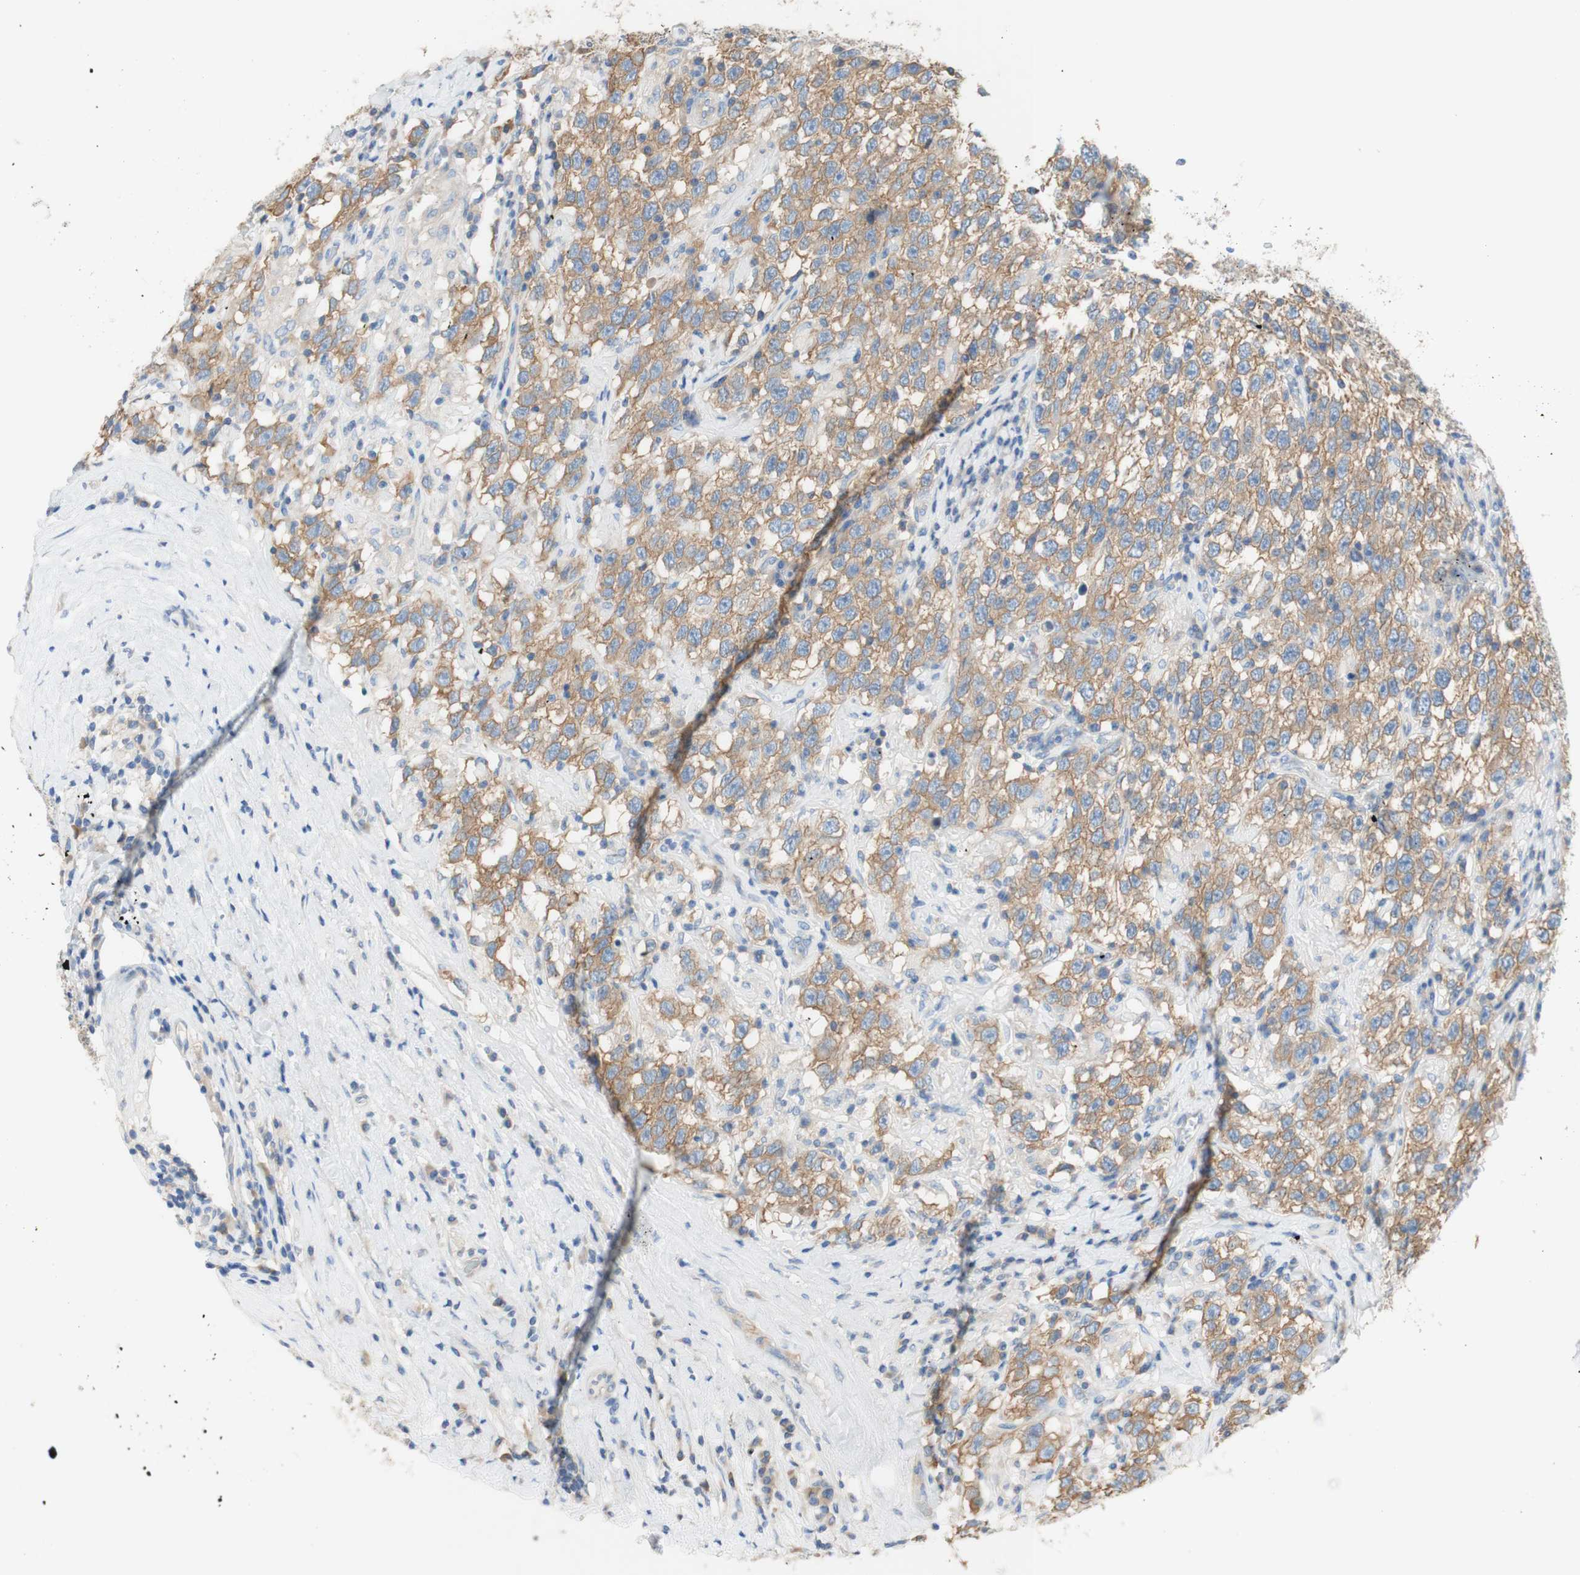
{"staining": {"intensity": "moderate", "quantity": ">75%", "location": "cytoplasmic/membranous"}, "tissue": "testis cancer", "cell_type": "Tumor cells", "image_type": "cancer", "snomed": [{"axis": "morphology", "description": "Seminoma, NOS"}, {"axis": "topography", "description": "Testis"}], "caption": "This is a histology image of IHC staining of testis cancer, which shows moderate staining in the cytoplasmic/membranous of tumor cells.", "gene": "ATP2B1", "patient": {"sex": "male", "age": 41}}